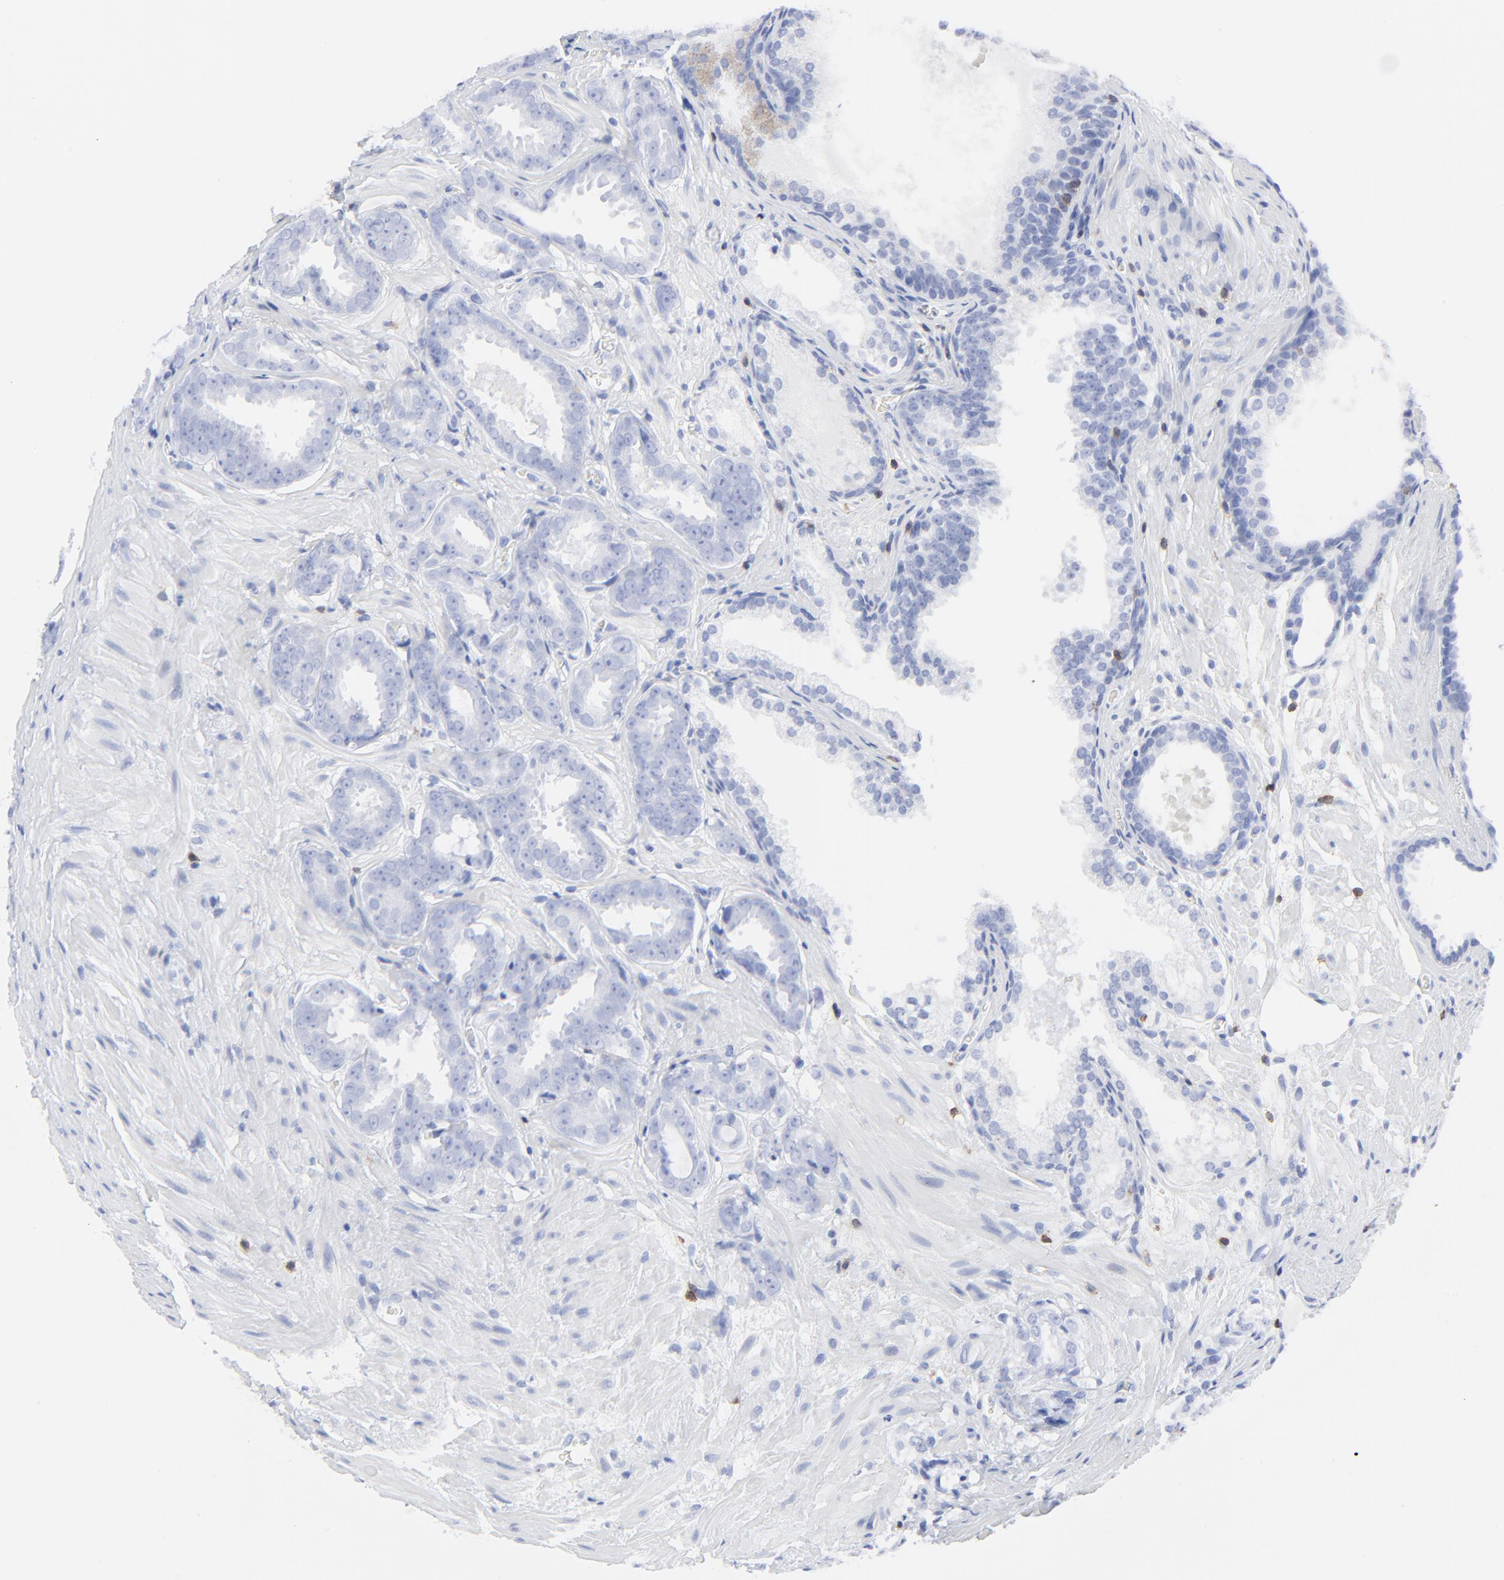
{"staining": {"intensity": "negative", "quantity": "none", "location": "none"}, "tissue": "prostate cancer", "cell_type": "Tumor cells", "image_type": "cancer", "snomed": [{"axis": "morphology", "description": "Adenocarcinoma, Medium grade"}, {"axis": "topography", "description": "Prostate"}], "caption": "High magnification brightfield microscopy of prostate cancer stained with DAB (3,3'-diaminobenzidine) (brown) and counterstained with hematoxylin (blue): tumor cells show no significant staining. Brightfield microscopy of immunohistochemistry stained with DAB (3,3'-diaminobenzidine) (brown) and hematoxylin (blue), captured at high magnification.", "gene": "LCK", "patient": {"sex": "male", "age": 64}}